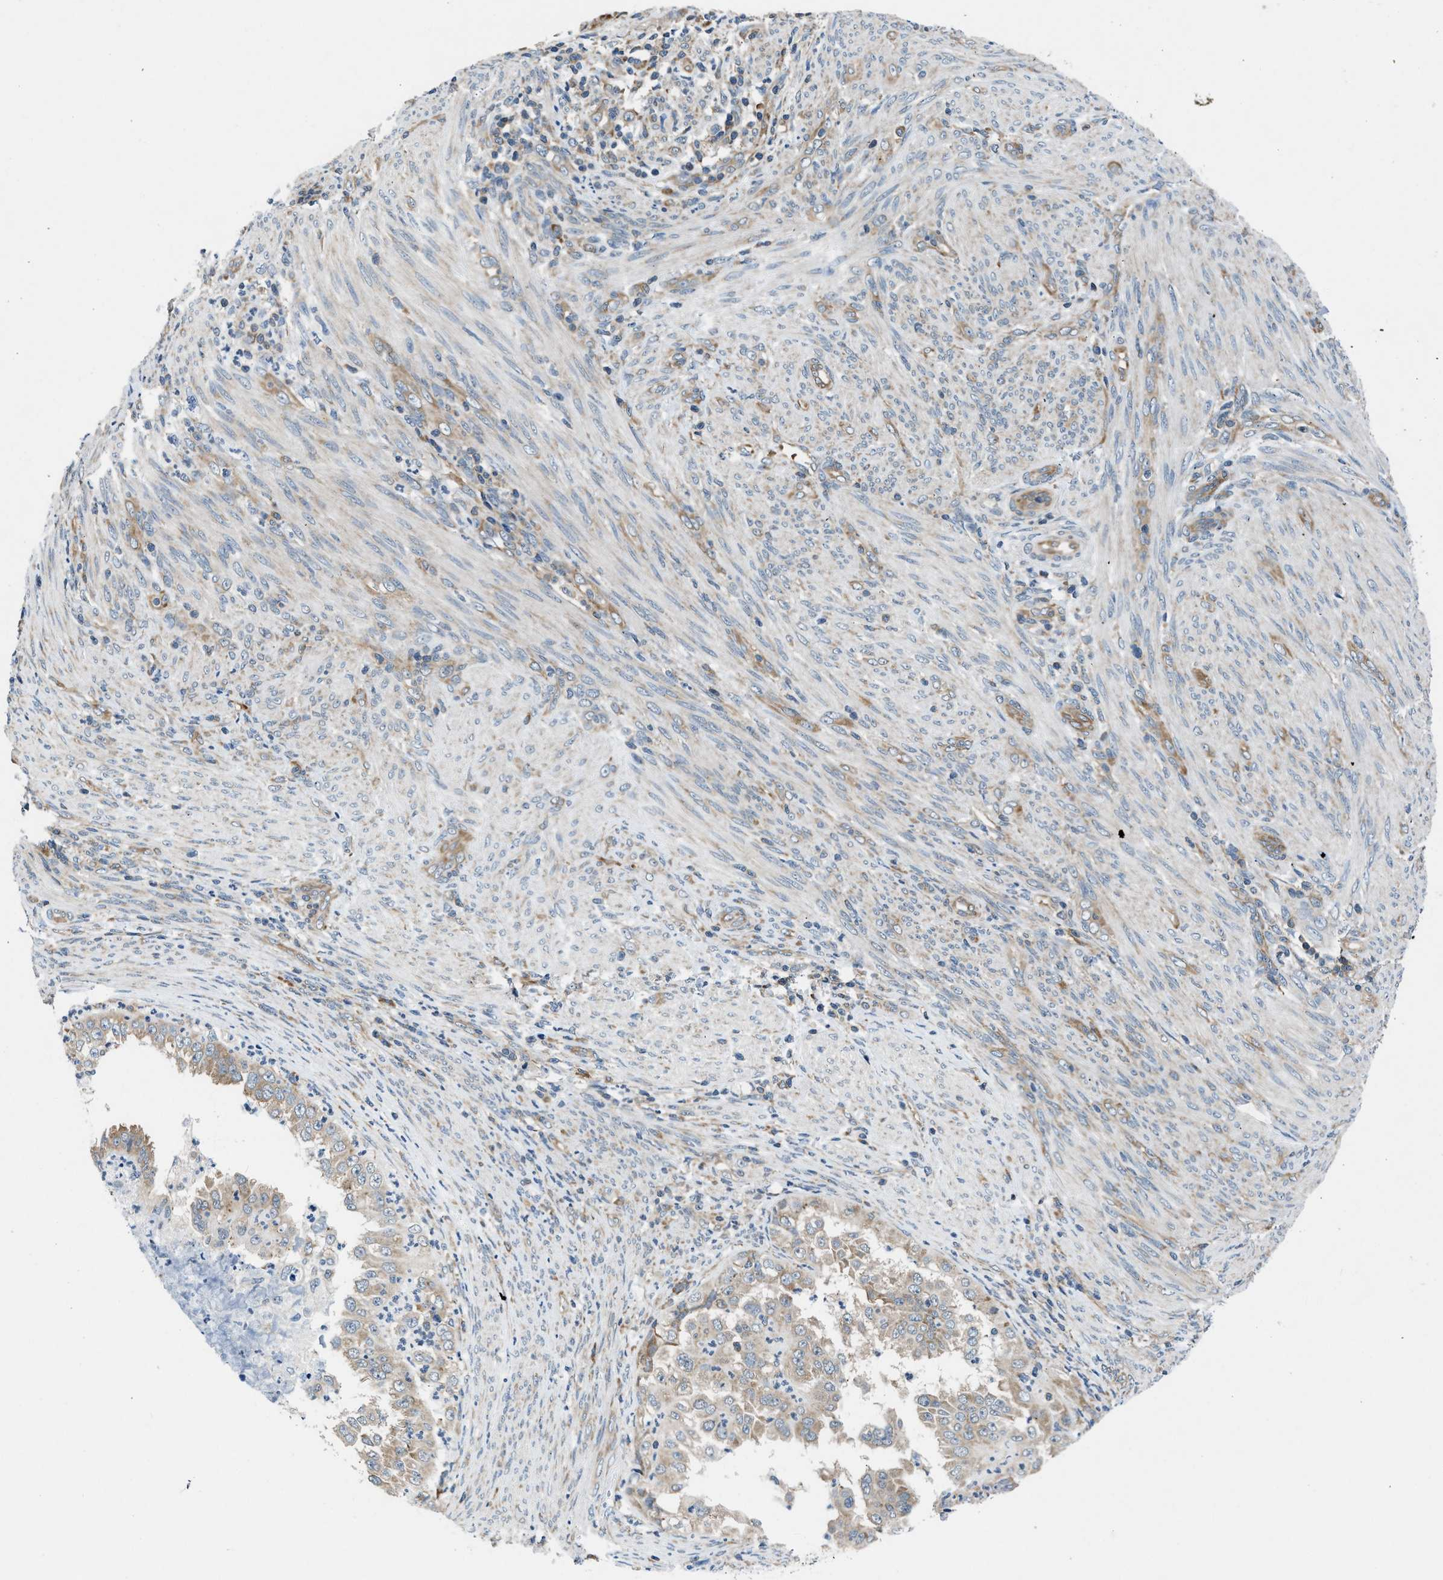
{"staining": {"intensity": "weak", "quantity": ">75%", "location": "cytoplasmic/membranous"}, "tissue": "endometrial cancer", "cell_type": "Tumor cells", "image_type": "cancer", "snomed": [{"axis": "morphology", "description": "Adenocarcinoma, NOS"}, {"axis": "topography", "description": "Endometrium"}], "caption": "Protein staining of endometrial cancer (adenocarcinoma) tissue reveals weak cytoplasmic/membranous positivity in approximately >75% of tumor cells.", "gene": "PA2G4", "patient": {"sex": "female", "age": 85}}